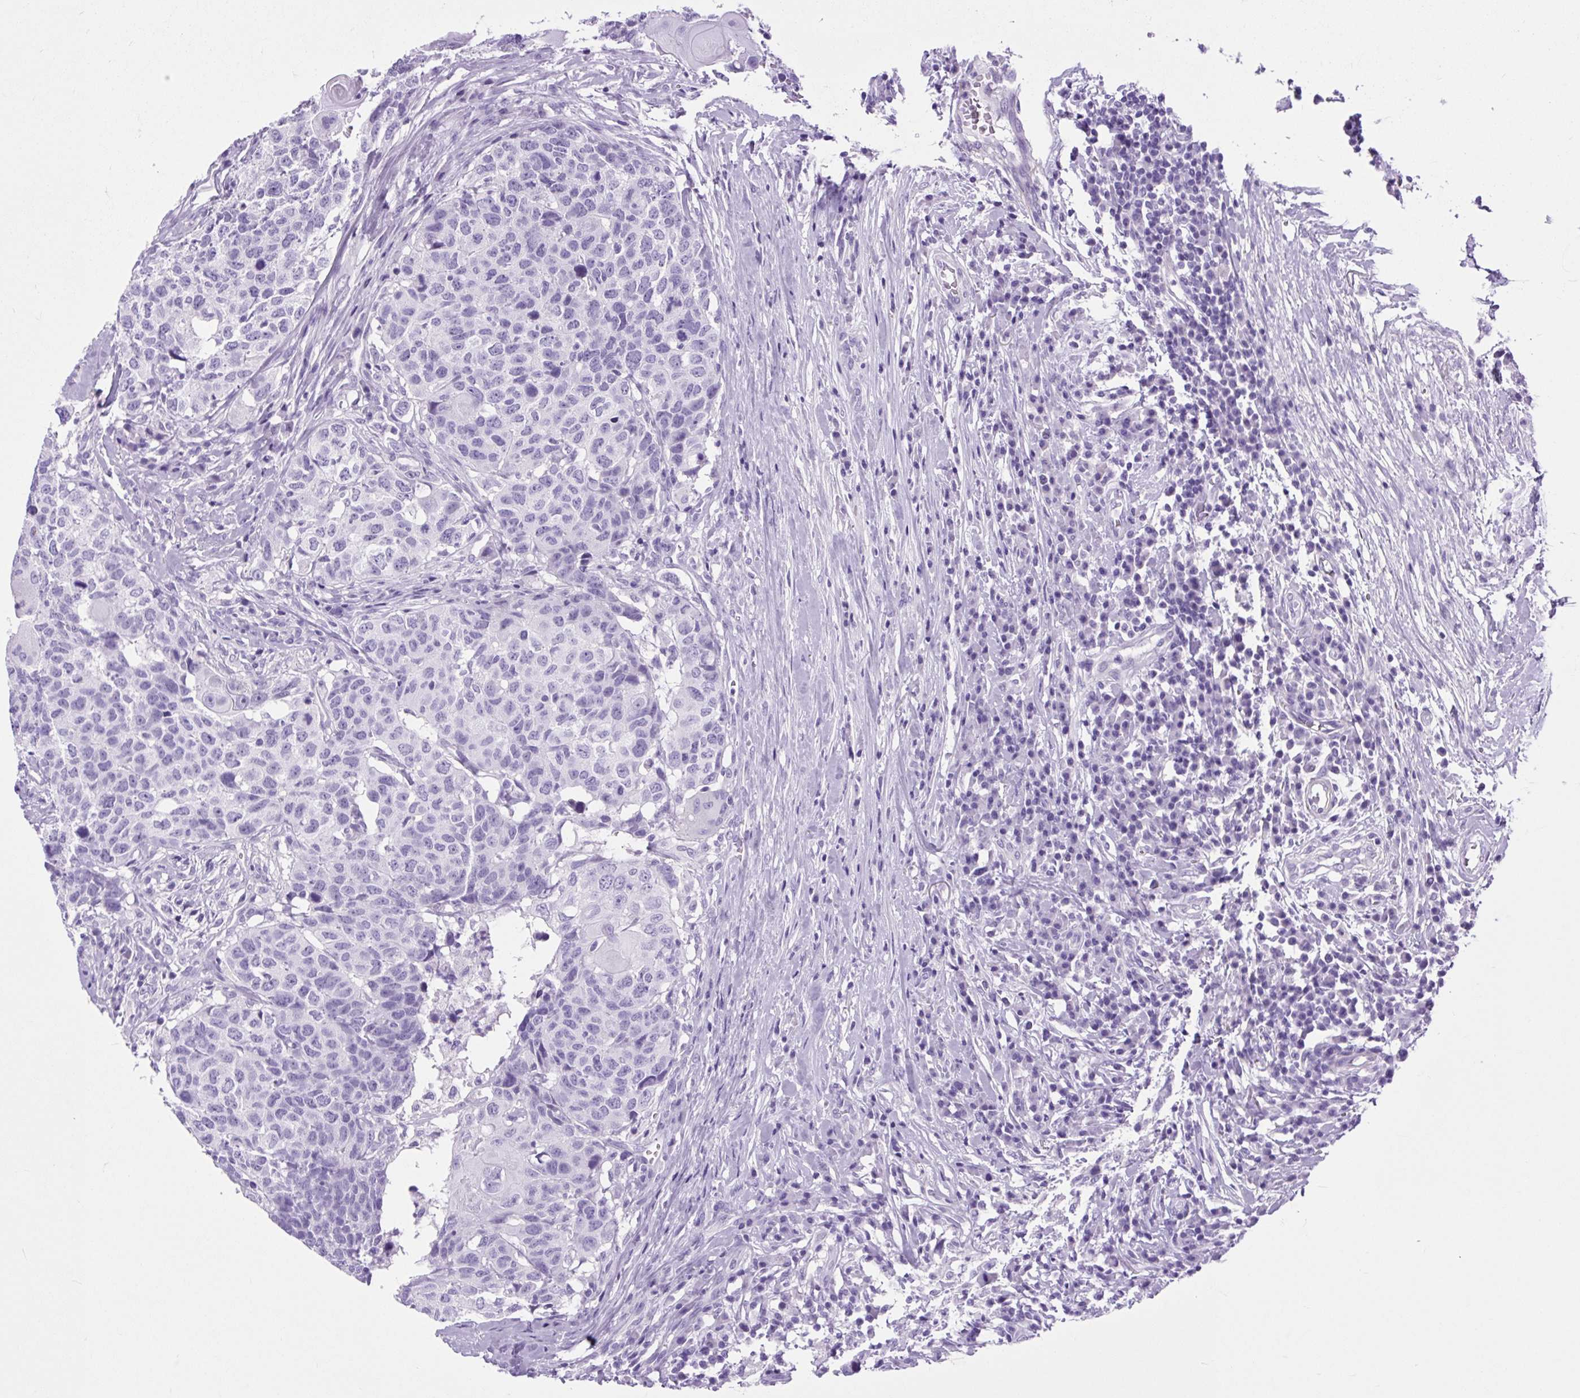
{"staining": {"intensity": "negative", "quantity": "none", "location": "none"}, "tissue": "head and neck cancer", "cell_type": "Tumor cells", "image_type": "cancer", "snomed": [{"axis": "morphology", "description": "Normal tissue, NOS"}, {"axis": "morphology", "description": "Squamous cell carcinoma, NOS"}, {"axis": "topography", "description": "Skeletal muscle"}, {"axis": "topography", "description": "Vascular tissue"}, {"axis": "topography", "description": "Peripheral nerve tissue"}, {"axis": "topography", "description": "Head-Neck"}], "caption": "Photomicrograph shows no significant protein staining in tumor cells of head and neck cancer (squamous cell carcinoma).", "gene": "DPP6", "patient": {"sex": "male", "age": 66}}